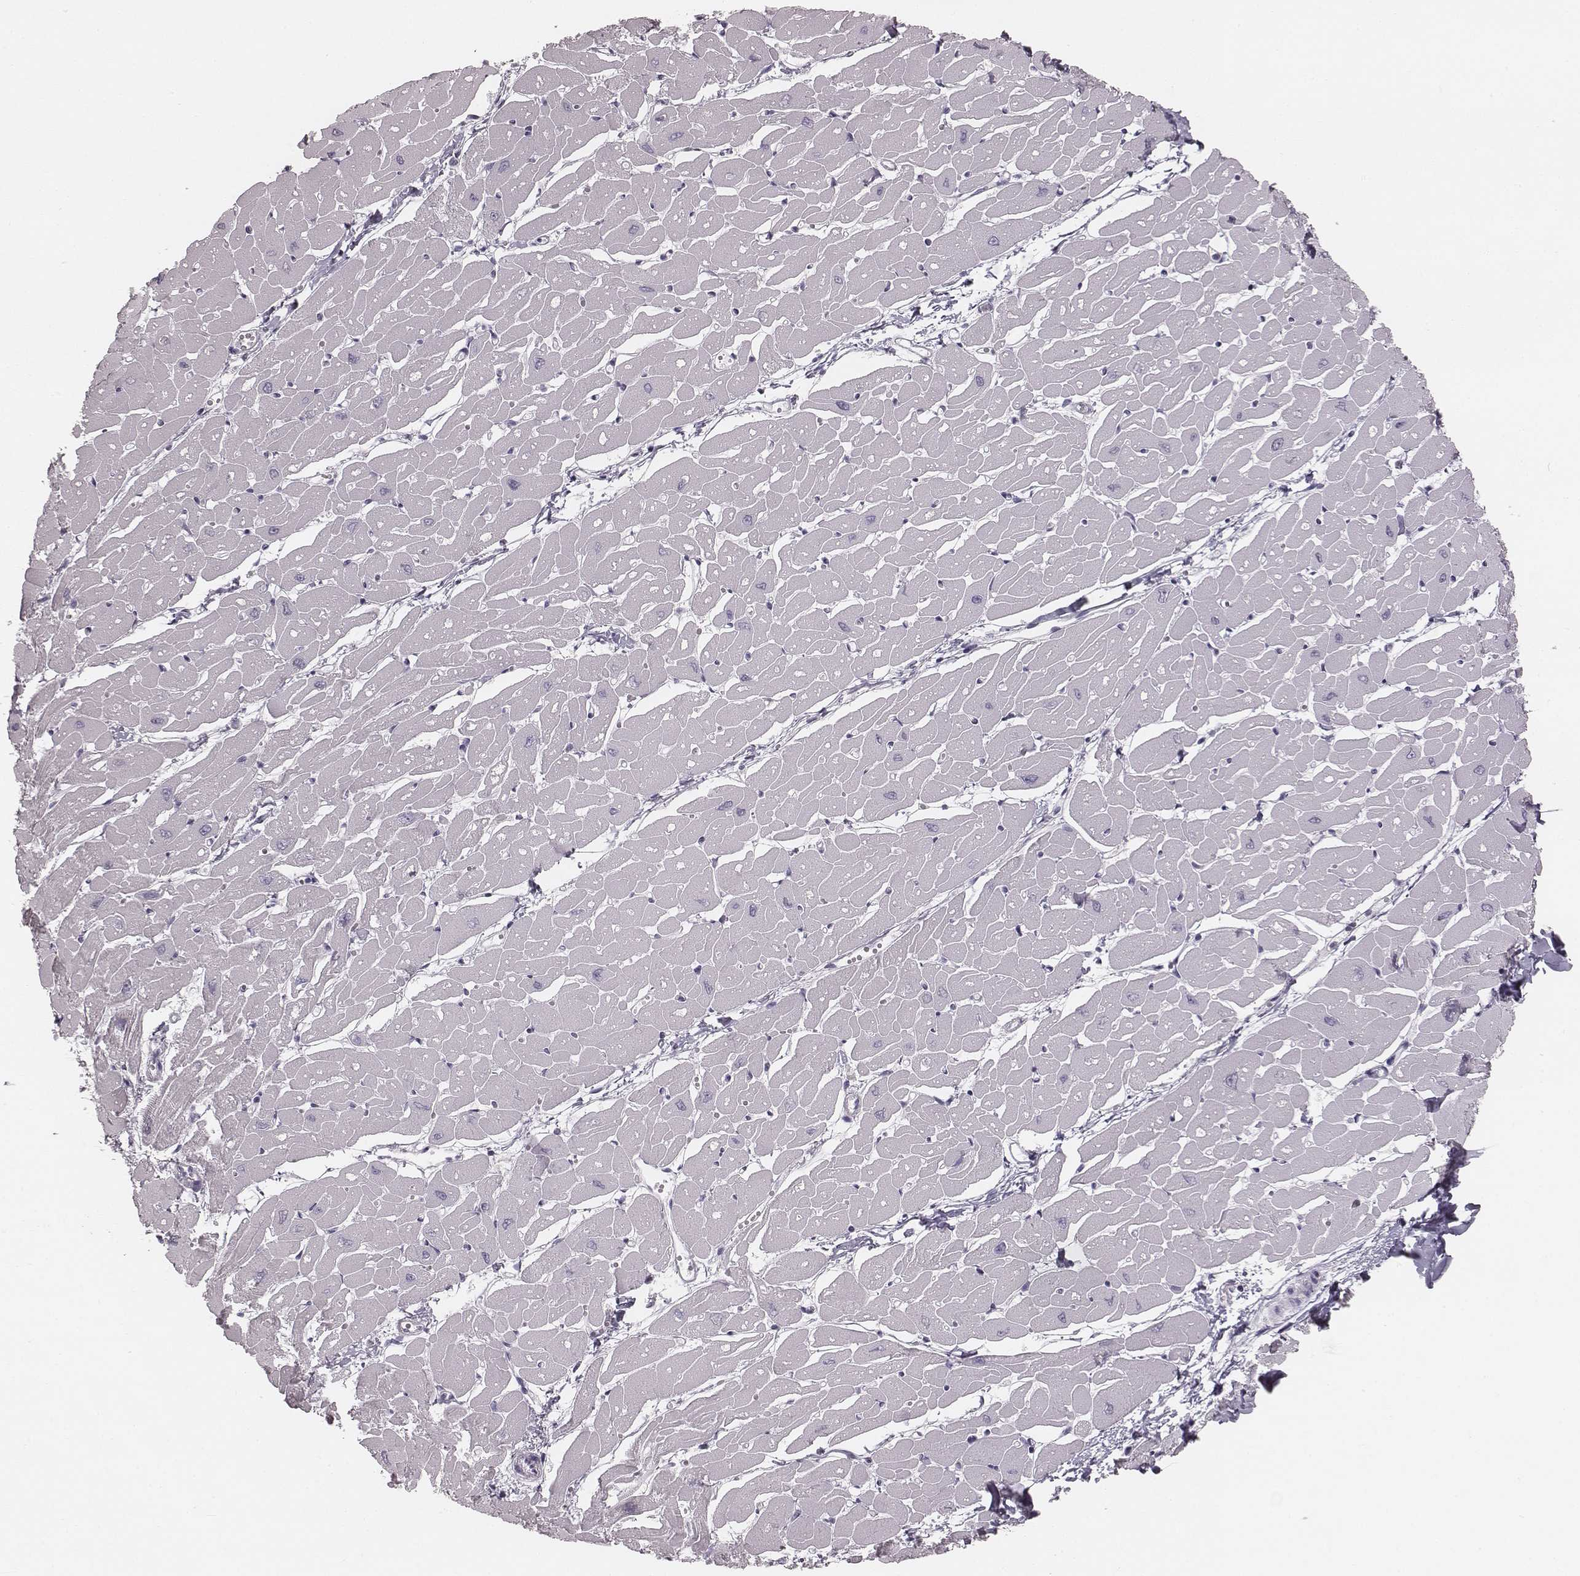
{"staining": {"intensity": "negative", "quantity": "none", "location": "none"}, "tissue": "heart muscle", "cell_type": "Cardiomyocytes", "image_type": "normal", "snomed": [{"axis": "morphology", "description": "Normal tissue, NOS"}, {"axis": "topography", "description": "Heart"}], "caption": "Immunohistochemistry of unremarkable heart muscle exhibits no staining in cardiomyocytes.", "gene": "ENSG00000285837", "patient": {"sex": "male", "age": 57}}